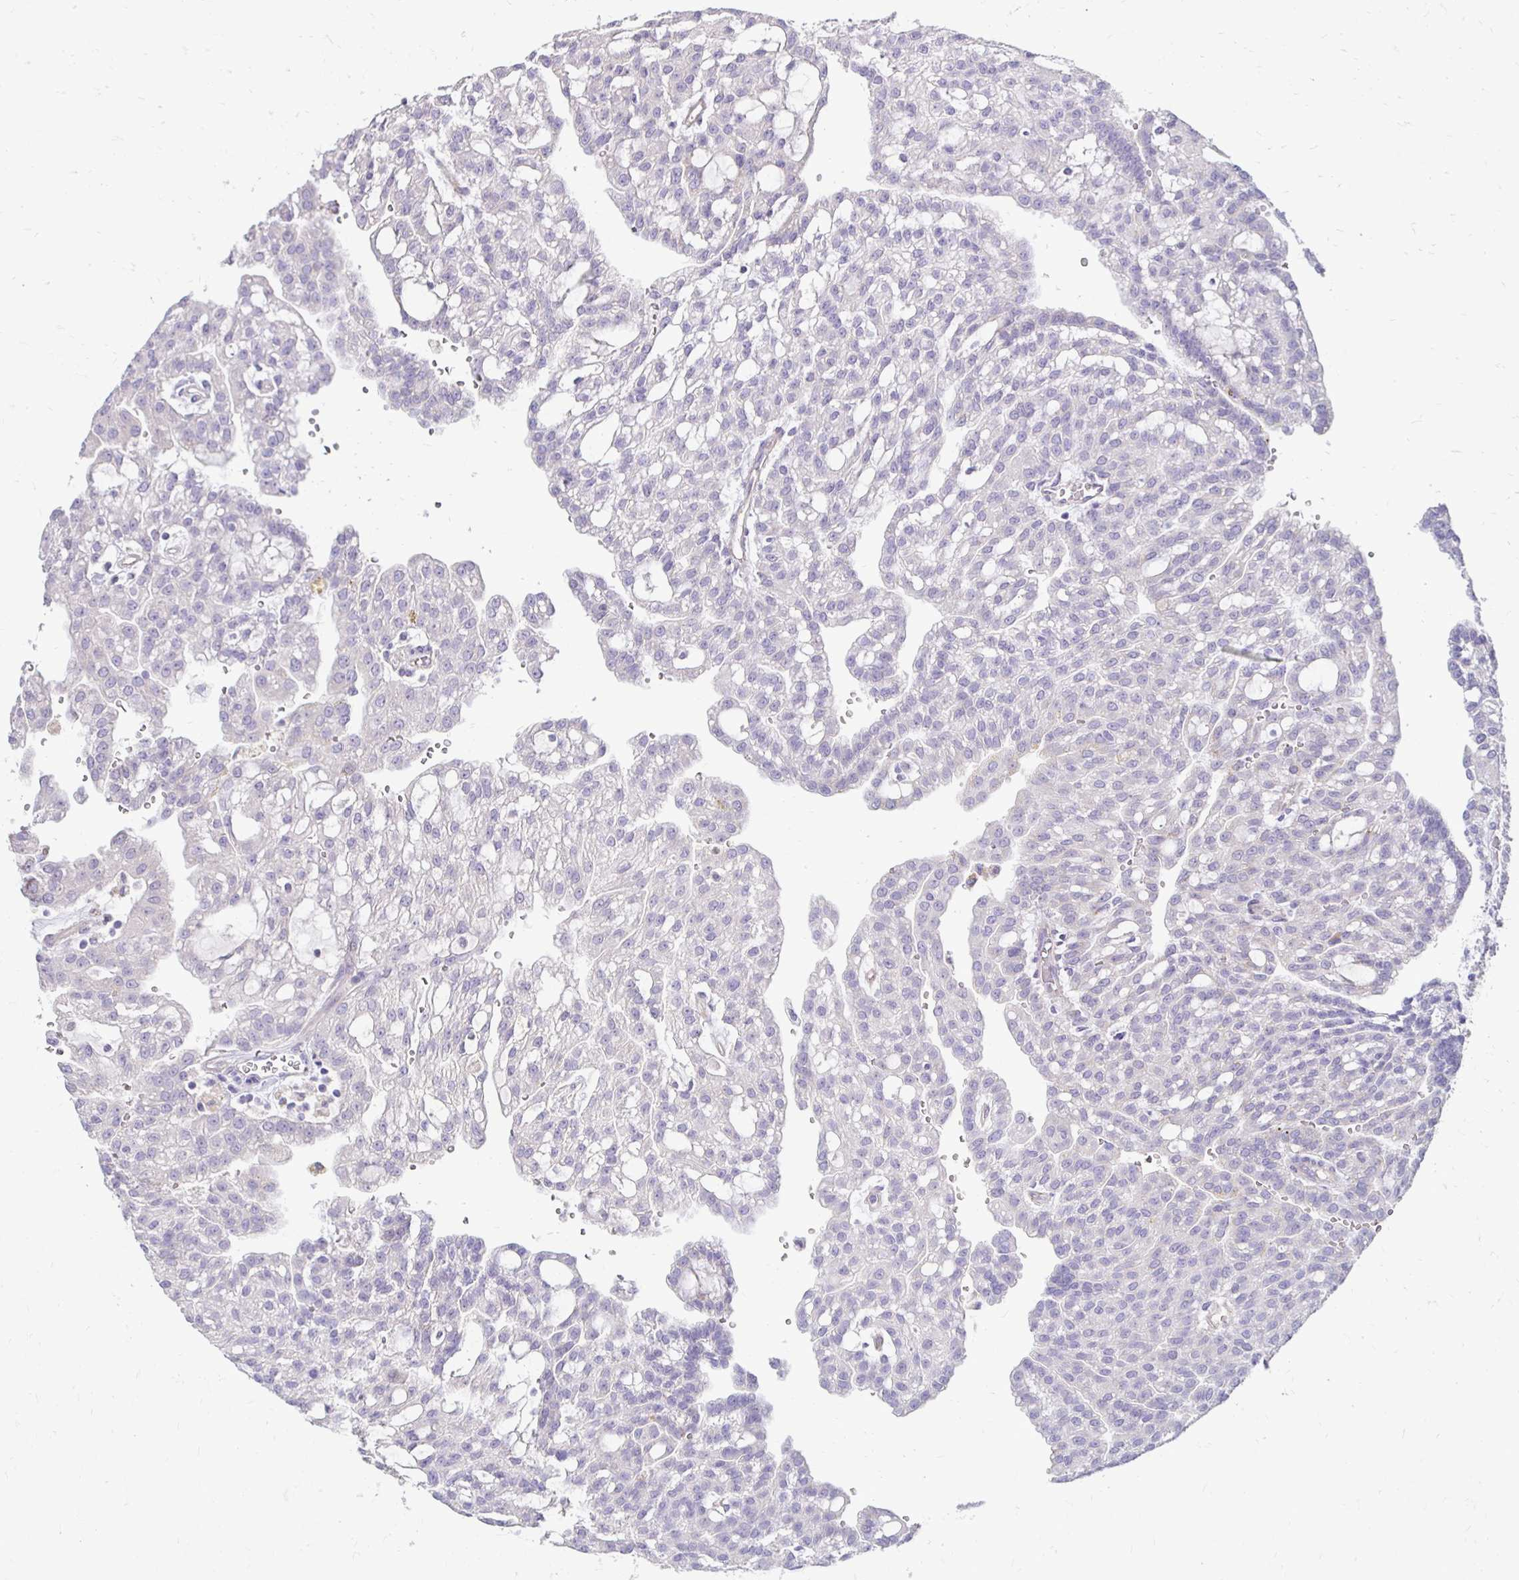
{"staining": {"intensity": "negative", "quantity": "none", "location": "none"}, "tissue": "renal cancer", "cell_type": "Tumor cells", "image_type": "cancer", "snomed": [{"axis": "morphology", "description": "Adenocarcinoma, NOS"}, {"axis": "topography", "description": "Kidney"}], "caption": "IHC image of renal cancer stained for a protein (brown), which exhibits no expression in tumor cells.", "gene": "GAS2", "patient": {"sex": "male", "age": 63}}